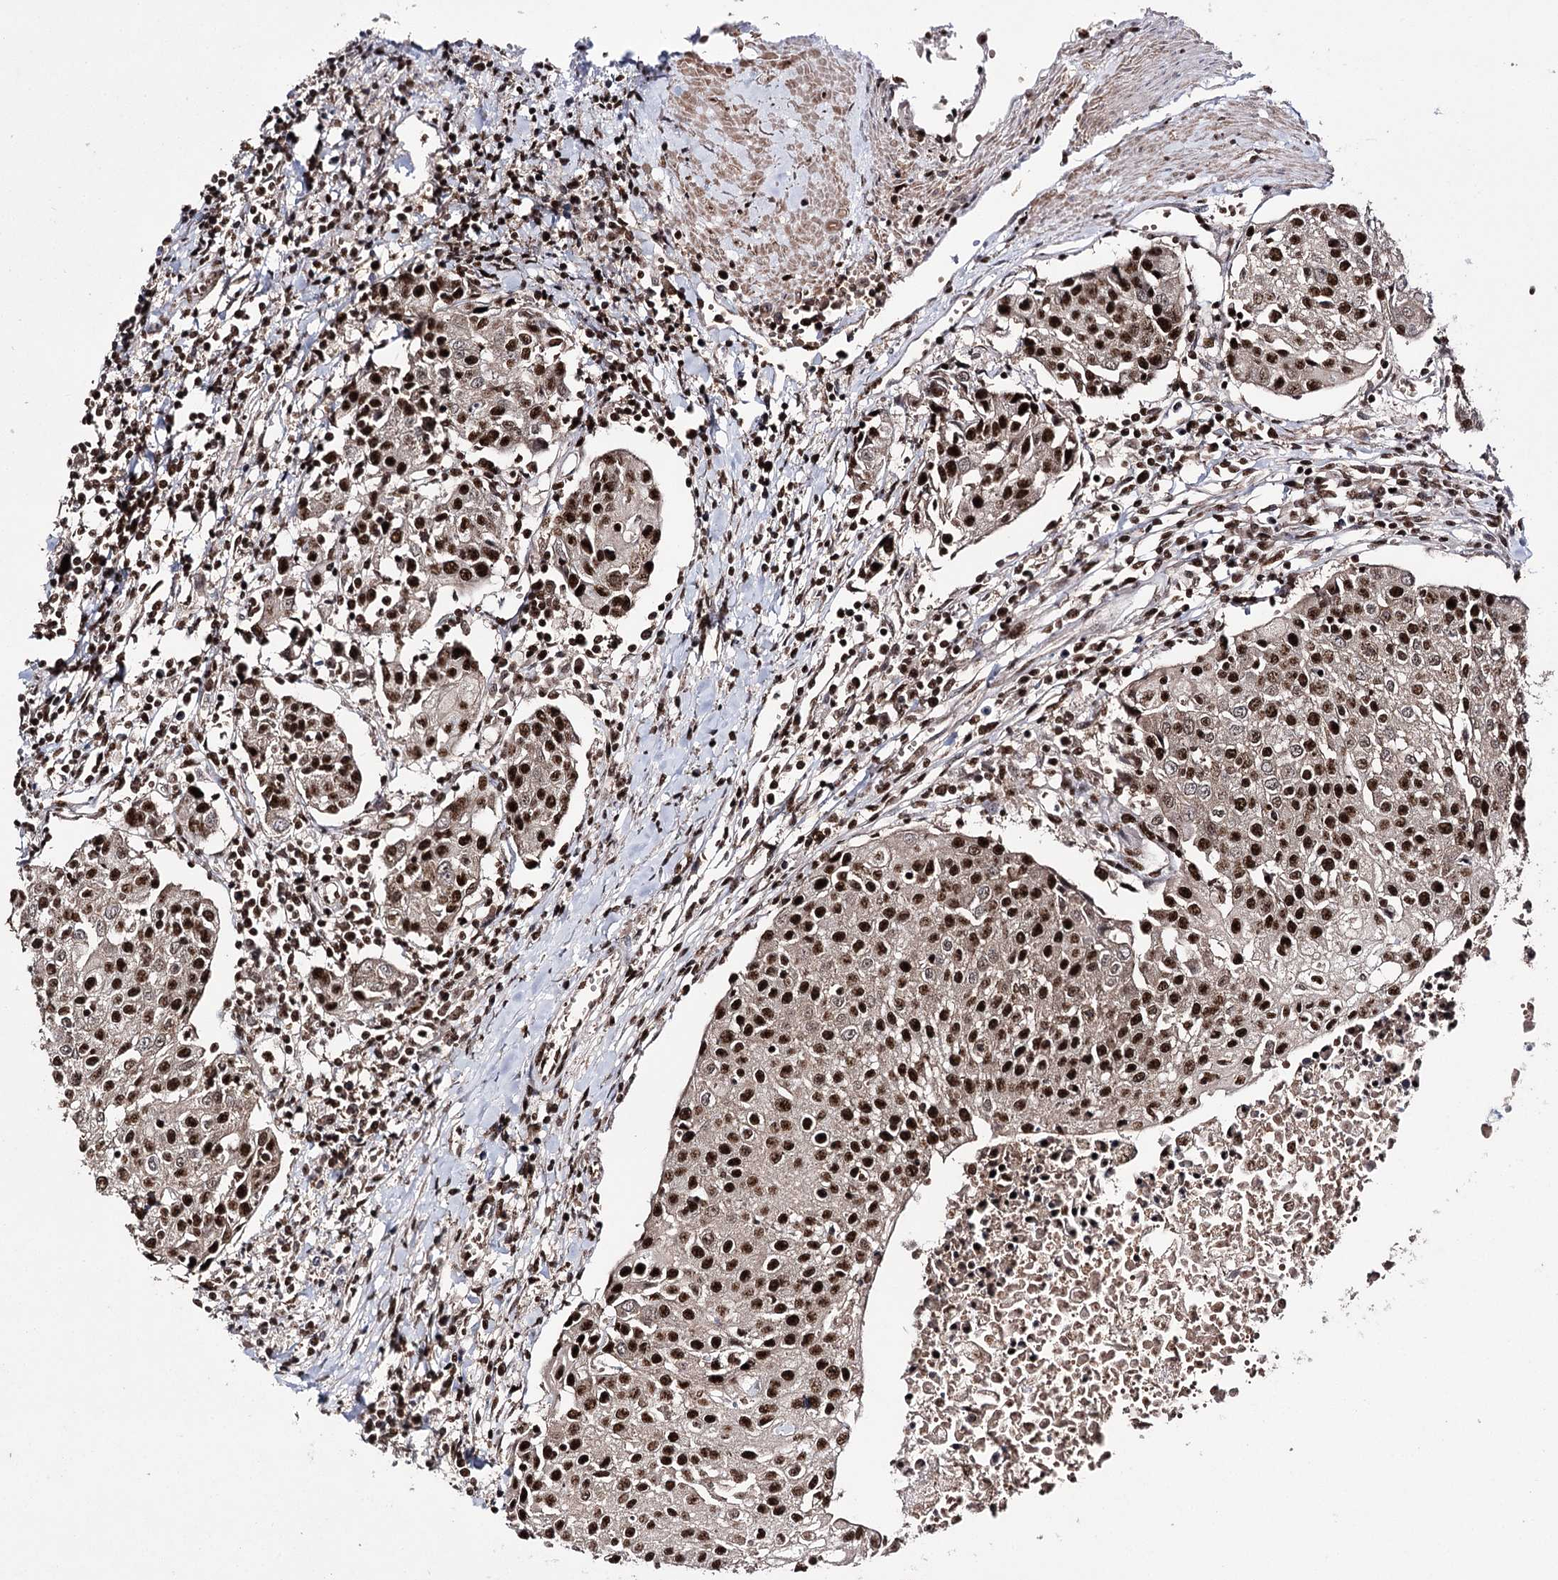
{"staining": {"intensity": "strong", "quantity": ">75%", "location": "nuclear"}, "tissue": "urothelial cancer", "cell_type": "Tumor cells", "image_type": "cancer", "snomed": [{"axis": "morphology", "description": "Urothelial carcinoma, High grade"}, {"axis": "topography", "description": "Urinary bladder"}], "caption": "The photomicrograph exhibits a brown stain indicating the presence of a protein in the nuclear of tumor cells in high-grade urothelial carcinoma.", "gene": "PRPF40A", "patient": {"sex": "female", "age": 85}}